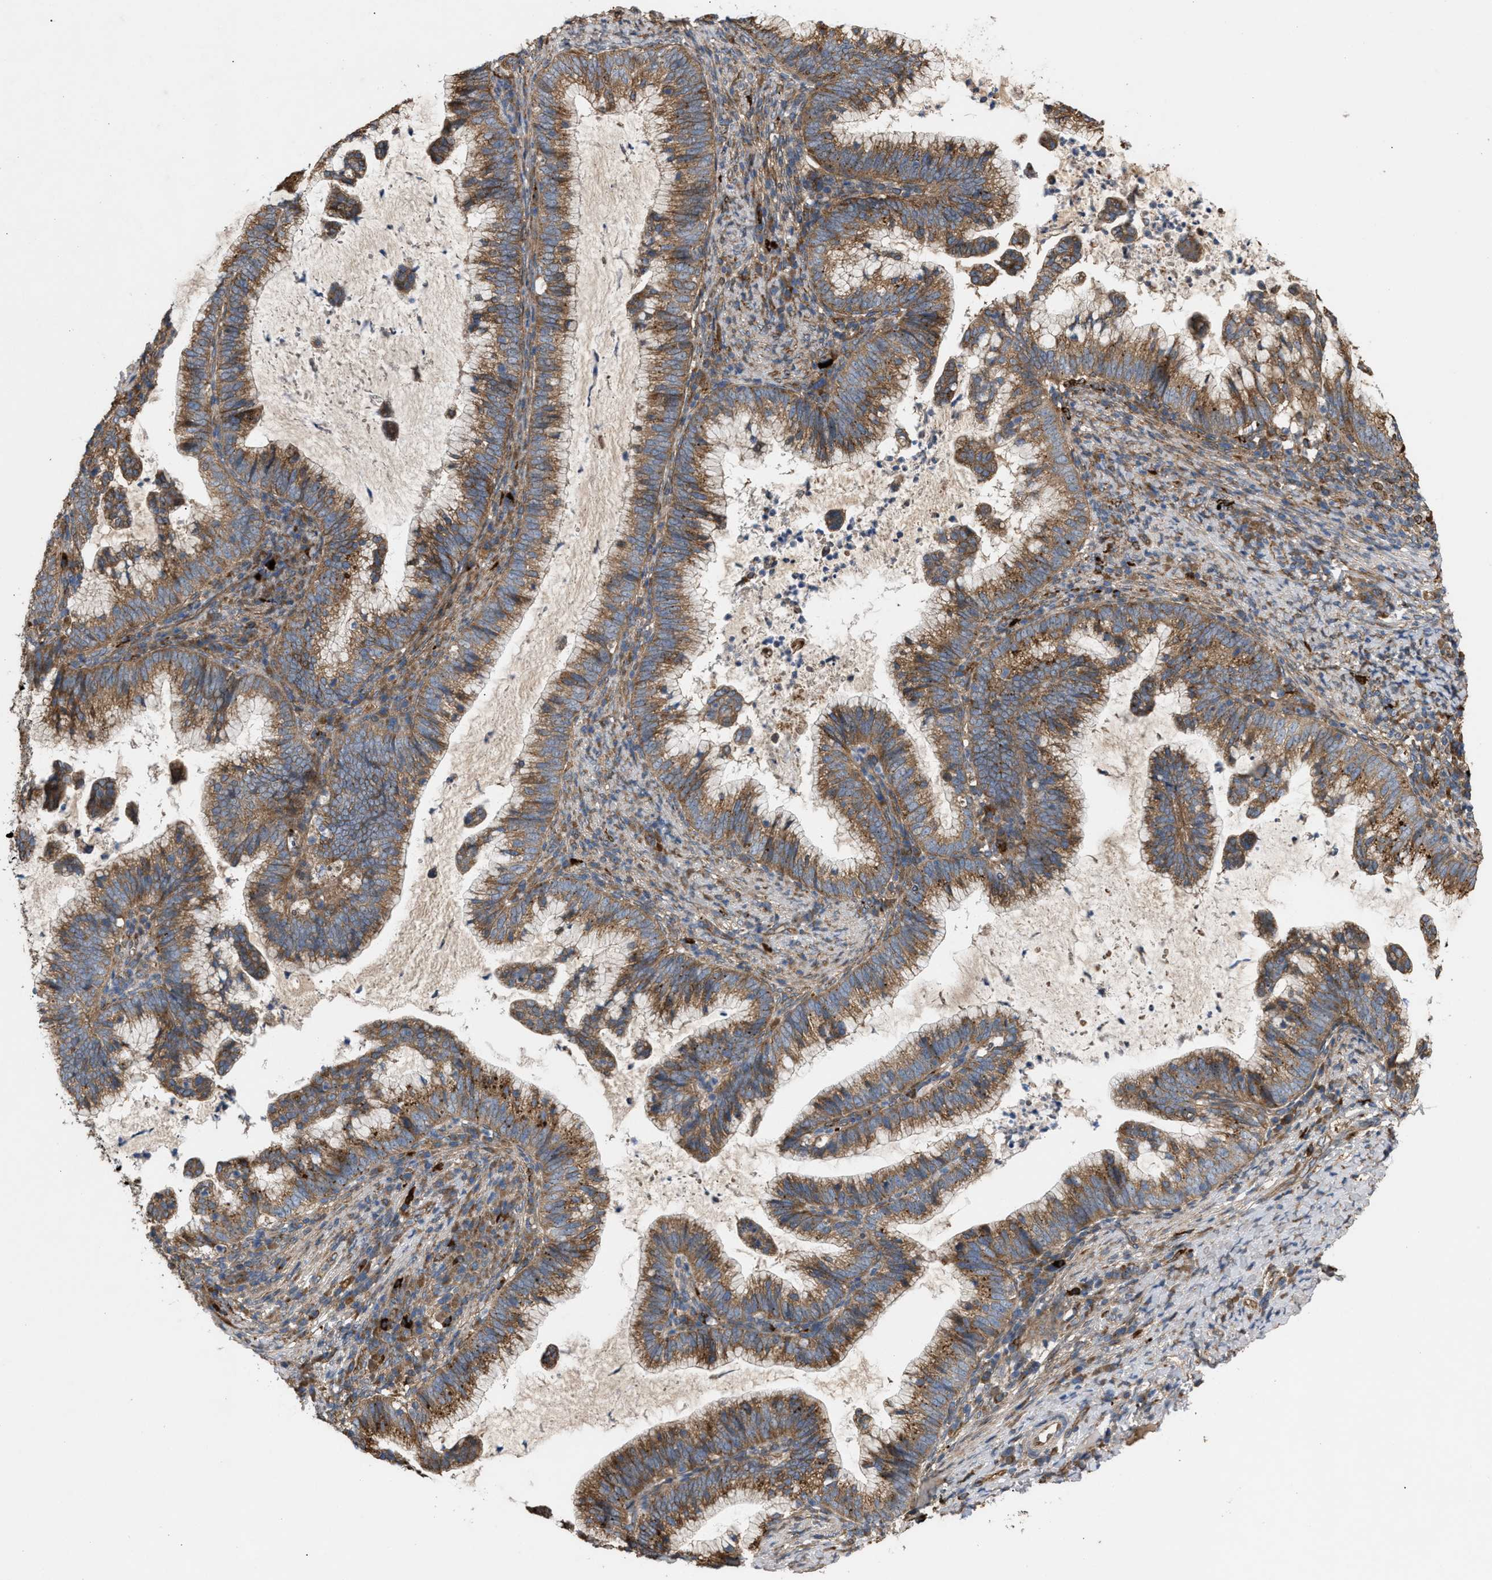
{"staining": {"intensity": "moderate", "quantity": ">75%", "location": "cytoplasmic/membranous"}, "tissue": "cervical cancer", "cell_type": "Tumor cells", "image_type": "cancer", "snomed": [{"axis": "morphology", "description": "Adenocarcinoma, NOS"}, {"axis": "topography", "description": "Cervix"}], "caption": "Immunohistochemical staining of human cervical adenocarcinoma exhibits moderate cytoplasmic/membranous protein staining in about >75% of tumor cells.", "gene": "GCC1", "patient": {"sex": "female", "age": 36}}